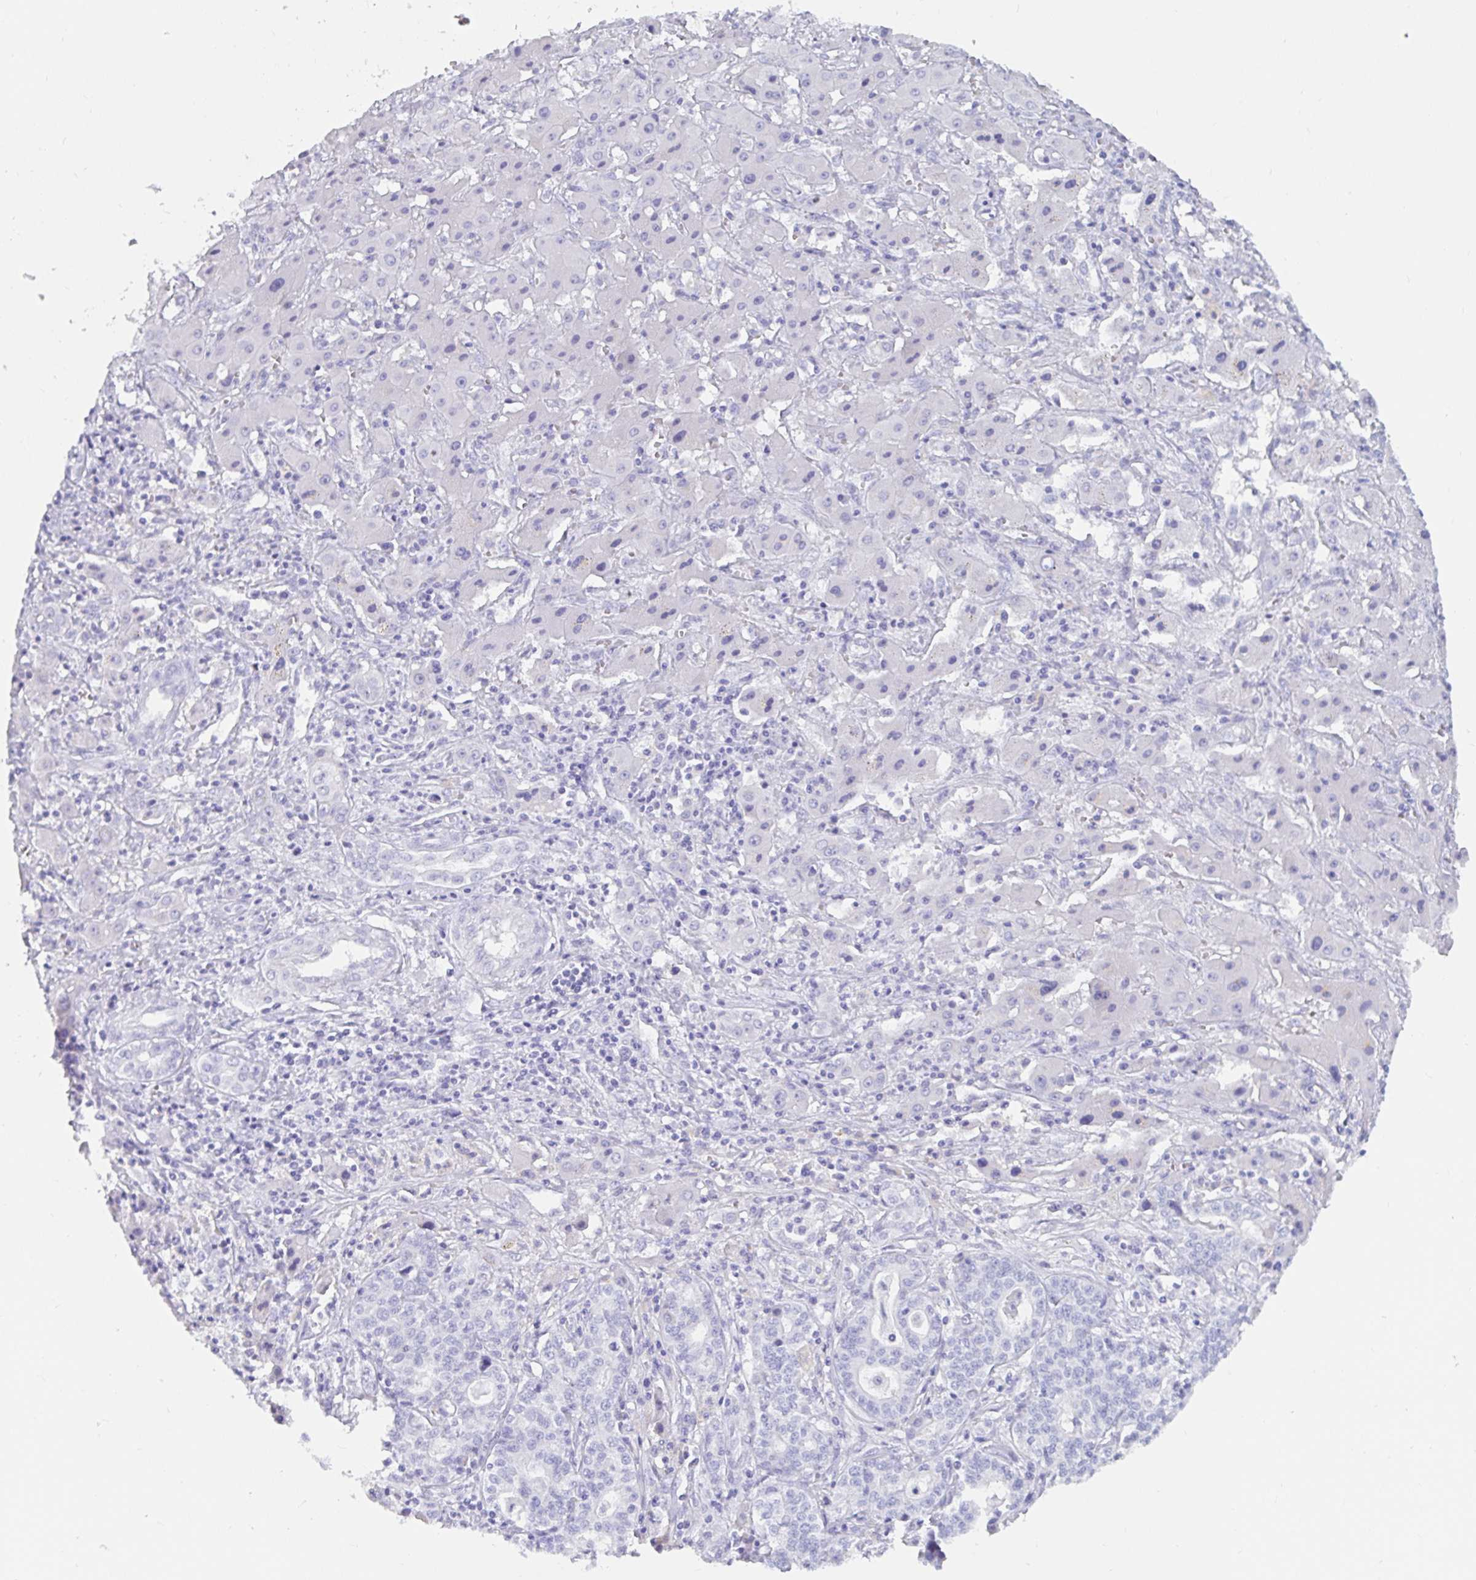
{"staining": {"intensity": "negative", "quantity": "none", "location": "none"}, "tissue": "liver cancer", "cell_type": "Tumor cells", "image_type": "cancer", "snomed": [{"axis": "morphology", "description": "Cholangiocarcinoma"}, {"axis": "topography", "description": "Liver"}], "caption": "The micrograph reveals no significant staining in tumor cells of liver cancer (cholangiocarcinoma).", "gene": "ZPBP2", "patient": {"sex": "female", "age": 61}}